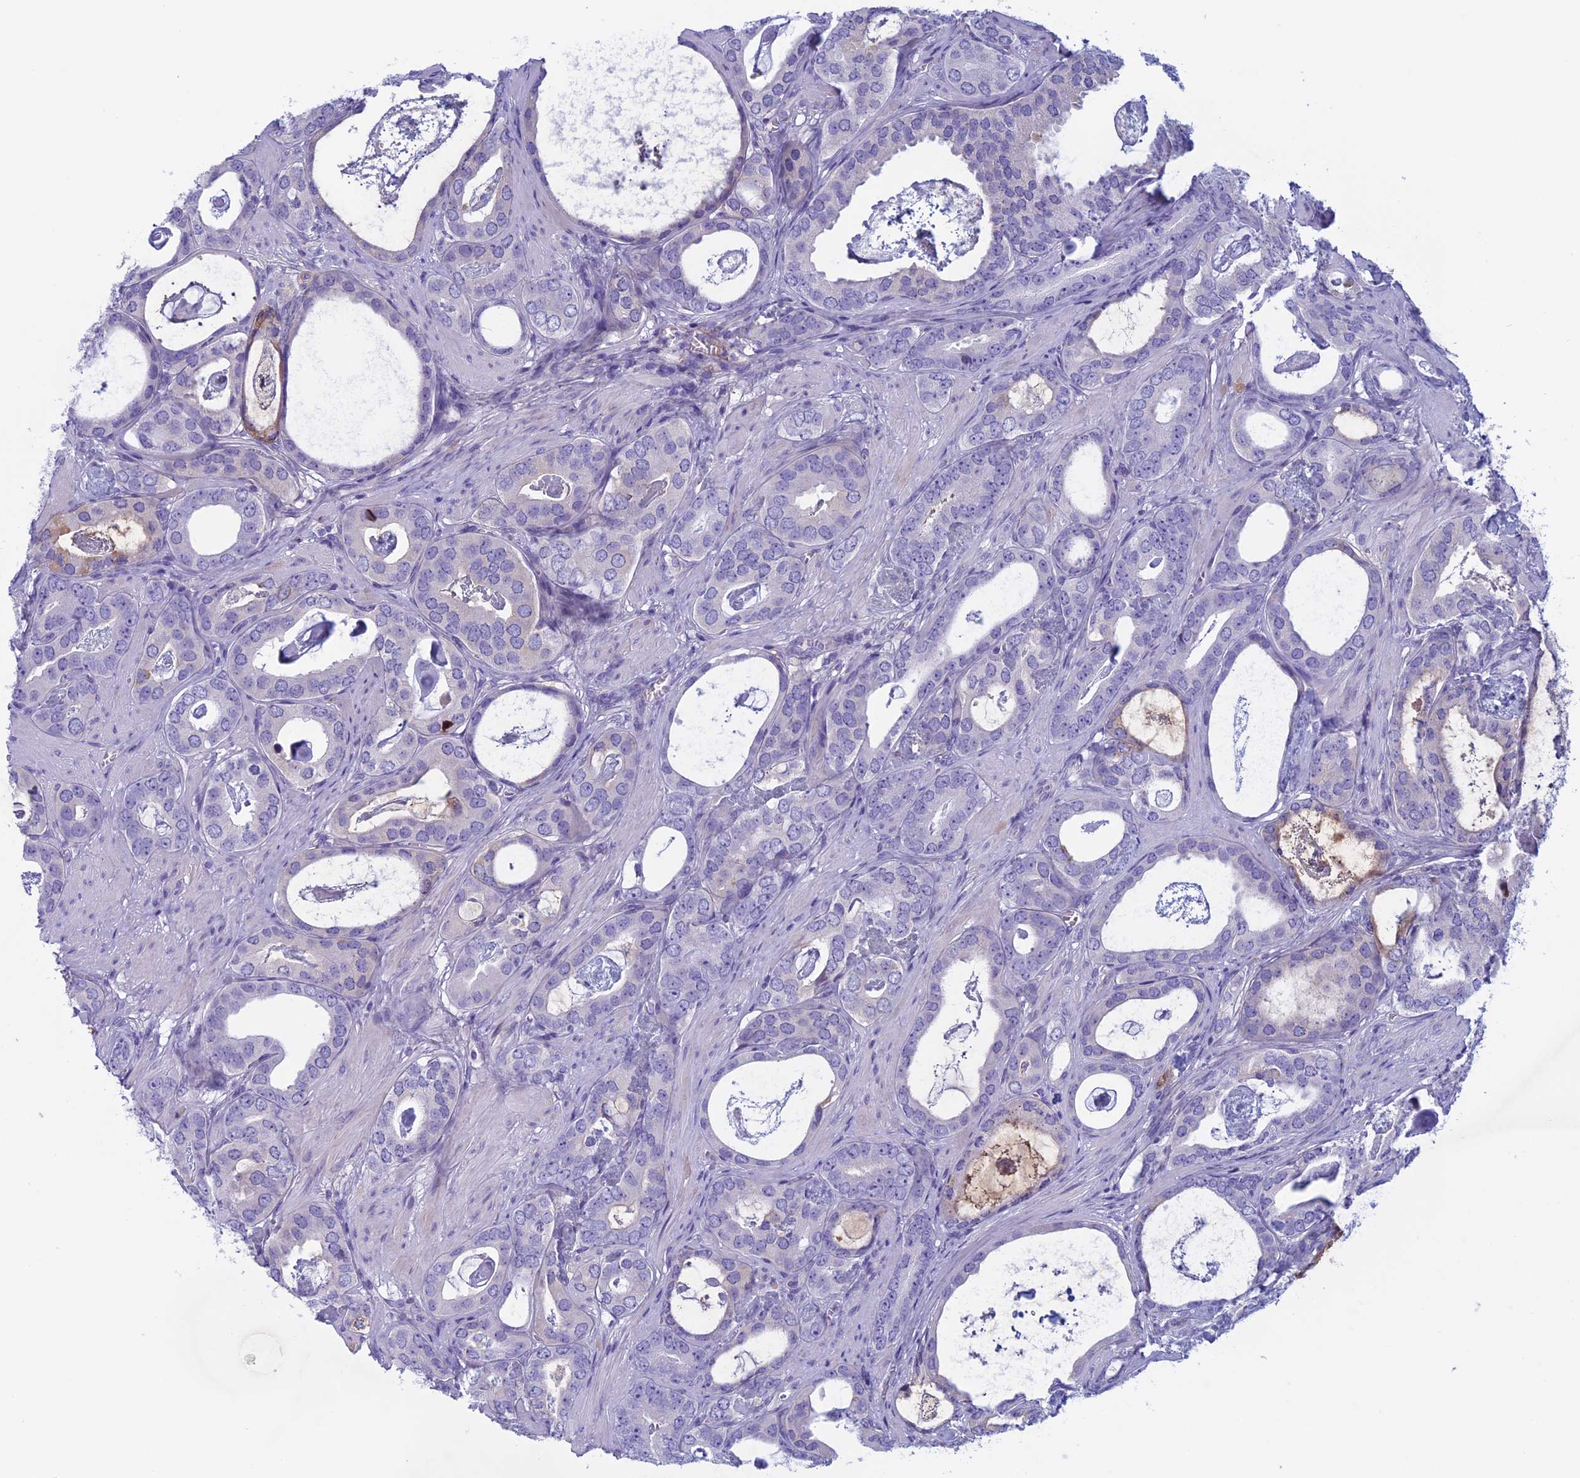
{"staining": {"intensity": "negative", "quantity": "none", "location": "none"}, "tissue": "prostate cancer", "cell_type": "Tumor cells", "image_type": "cancer", "snomed": [{"axis": "morphology", "description": "Adenocarcinoma, Low grade"}, {"axis": "topography", "description": "Prostate"}], "caption": "DAB immunohistochemical staining of prostate cancer exhibits no significant positivity in tumor cells.", "gene": "ANGPTL2", "patient": {"sex": "male", "age": 71}}